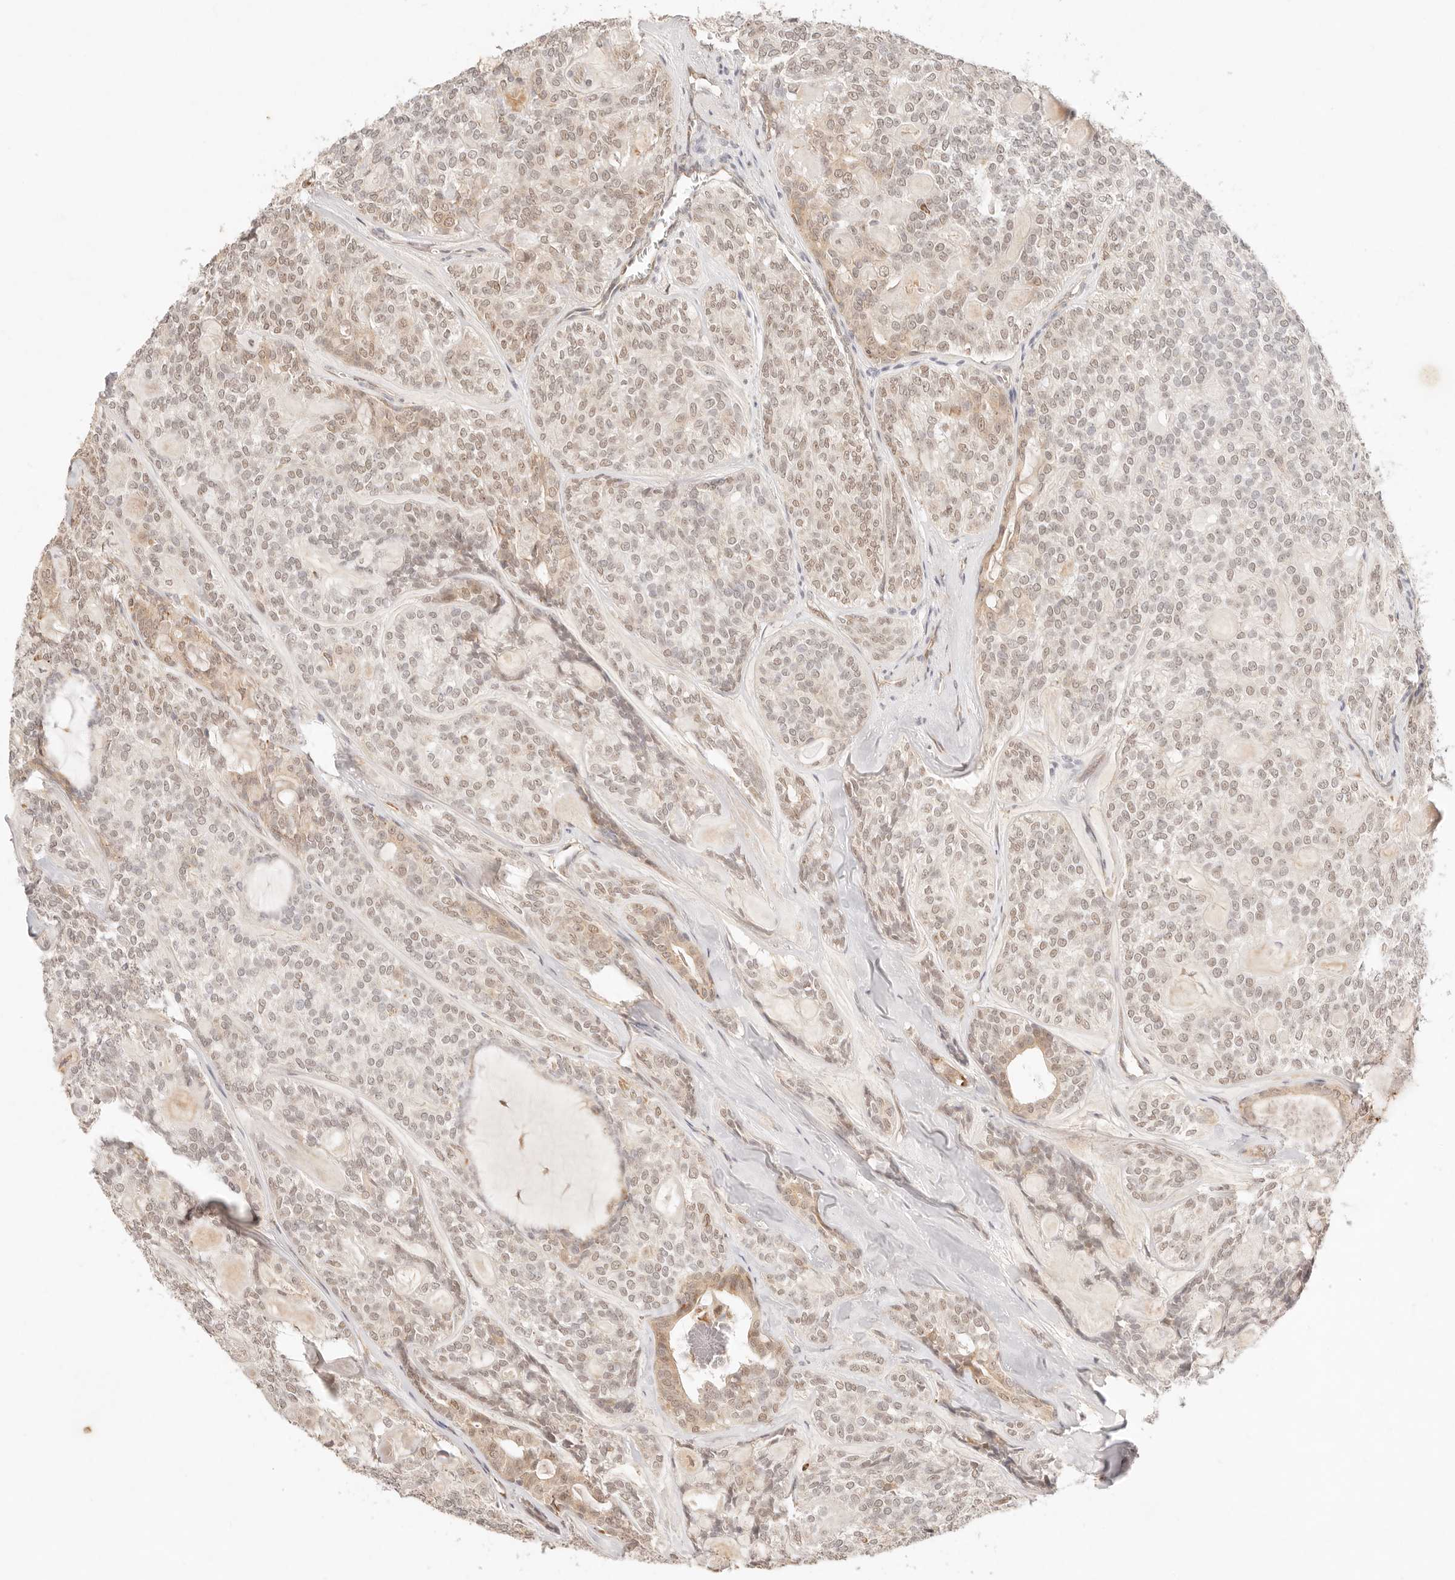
{"staining": {"intensity": "weak", "quantity": "25%-75%", "location": "nuclear"}, "tissue": "head and neck cancer", "cell_type": "Tumor cells", "image_type": "cancer", "snomed": [{"axis": "morphology", "description": "Adenocarcinoma, NOS"}, {"axis": "topography", "description": "Head-Neck"}], "caption": "An immunohistochemistry (IHC) photomicrograph of neoplastic tissue is shown. Protein staining in brown highlights weak nuclear positivity in head and neck cancer (adenocarcinoma) within tumor cells.", "gene": "GPR156", "patient": {"sex": "male", "age": 66}}